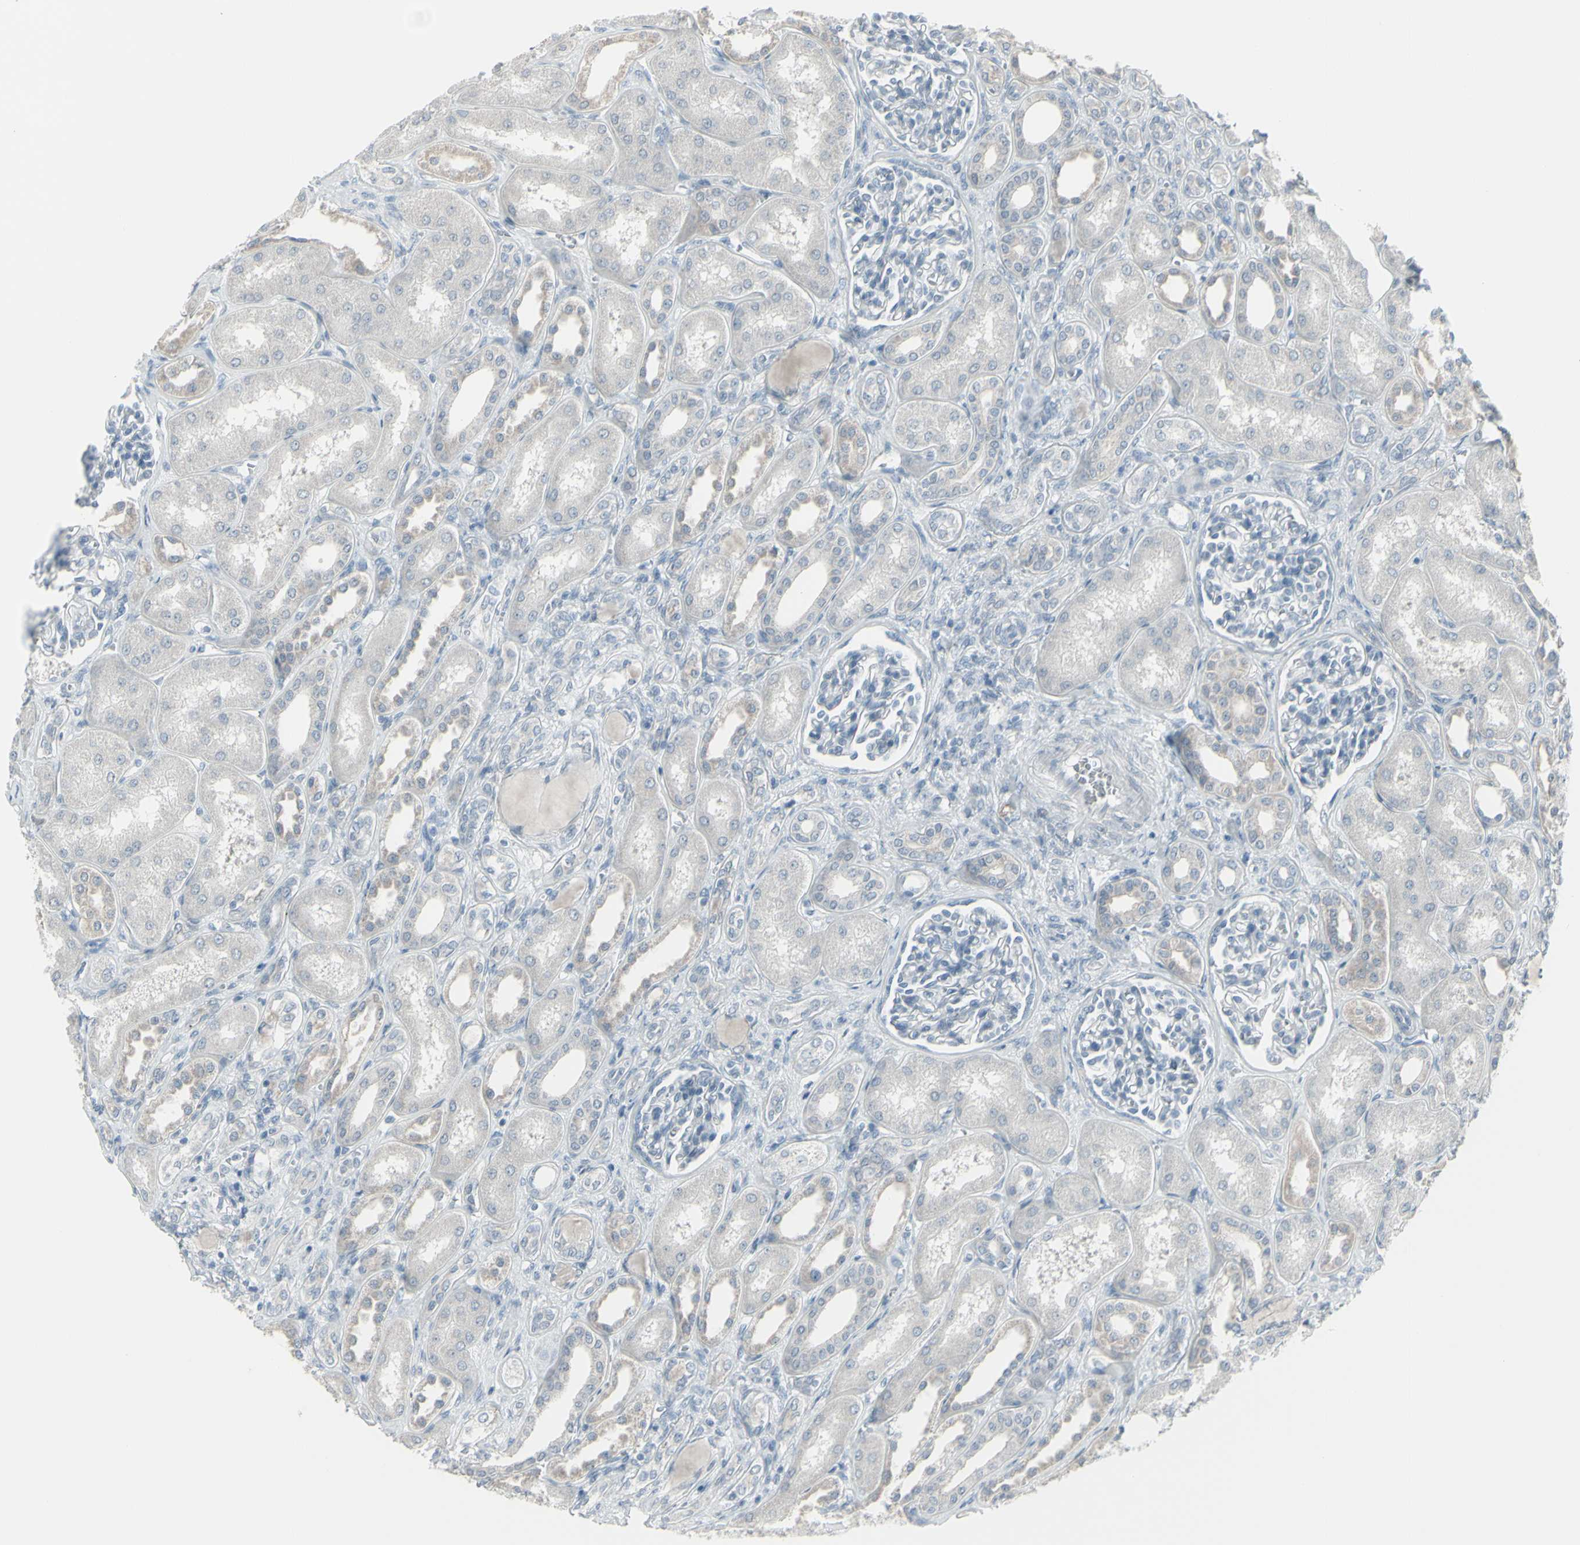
{"staining": {"intensity": "negative", "quantity": "none", "location": "none"}, "tissue": "kidney", "cell_type": "Cells in glomeruli", "image_type": "normal", "snomed": [{"axis": "morphology", "description": "Normal tissue, NOS"}, {"axis": "topography", "description": "Kidney"}], "caption": "The IHC image has no significant positivity in cells in glomeruli of kidney.", "gene": "RAB3A", "patient": {"sex": "male", "age": 7}}